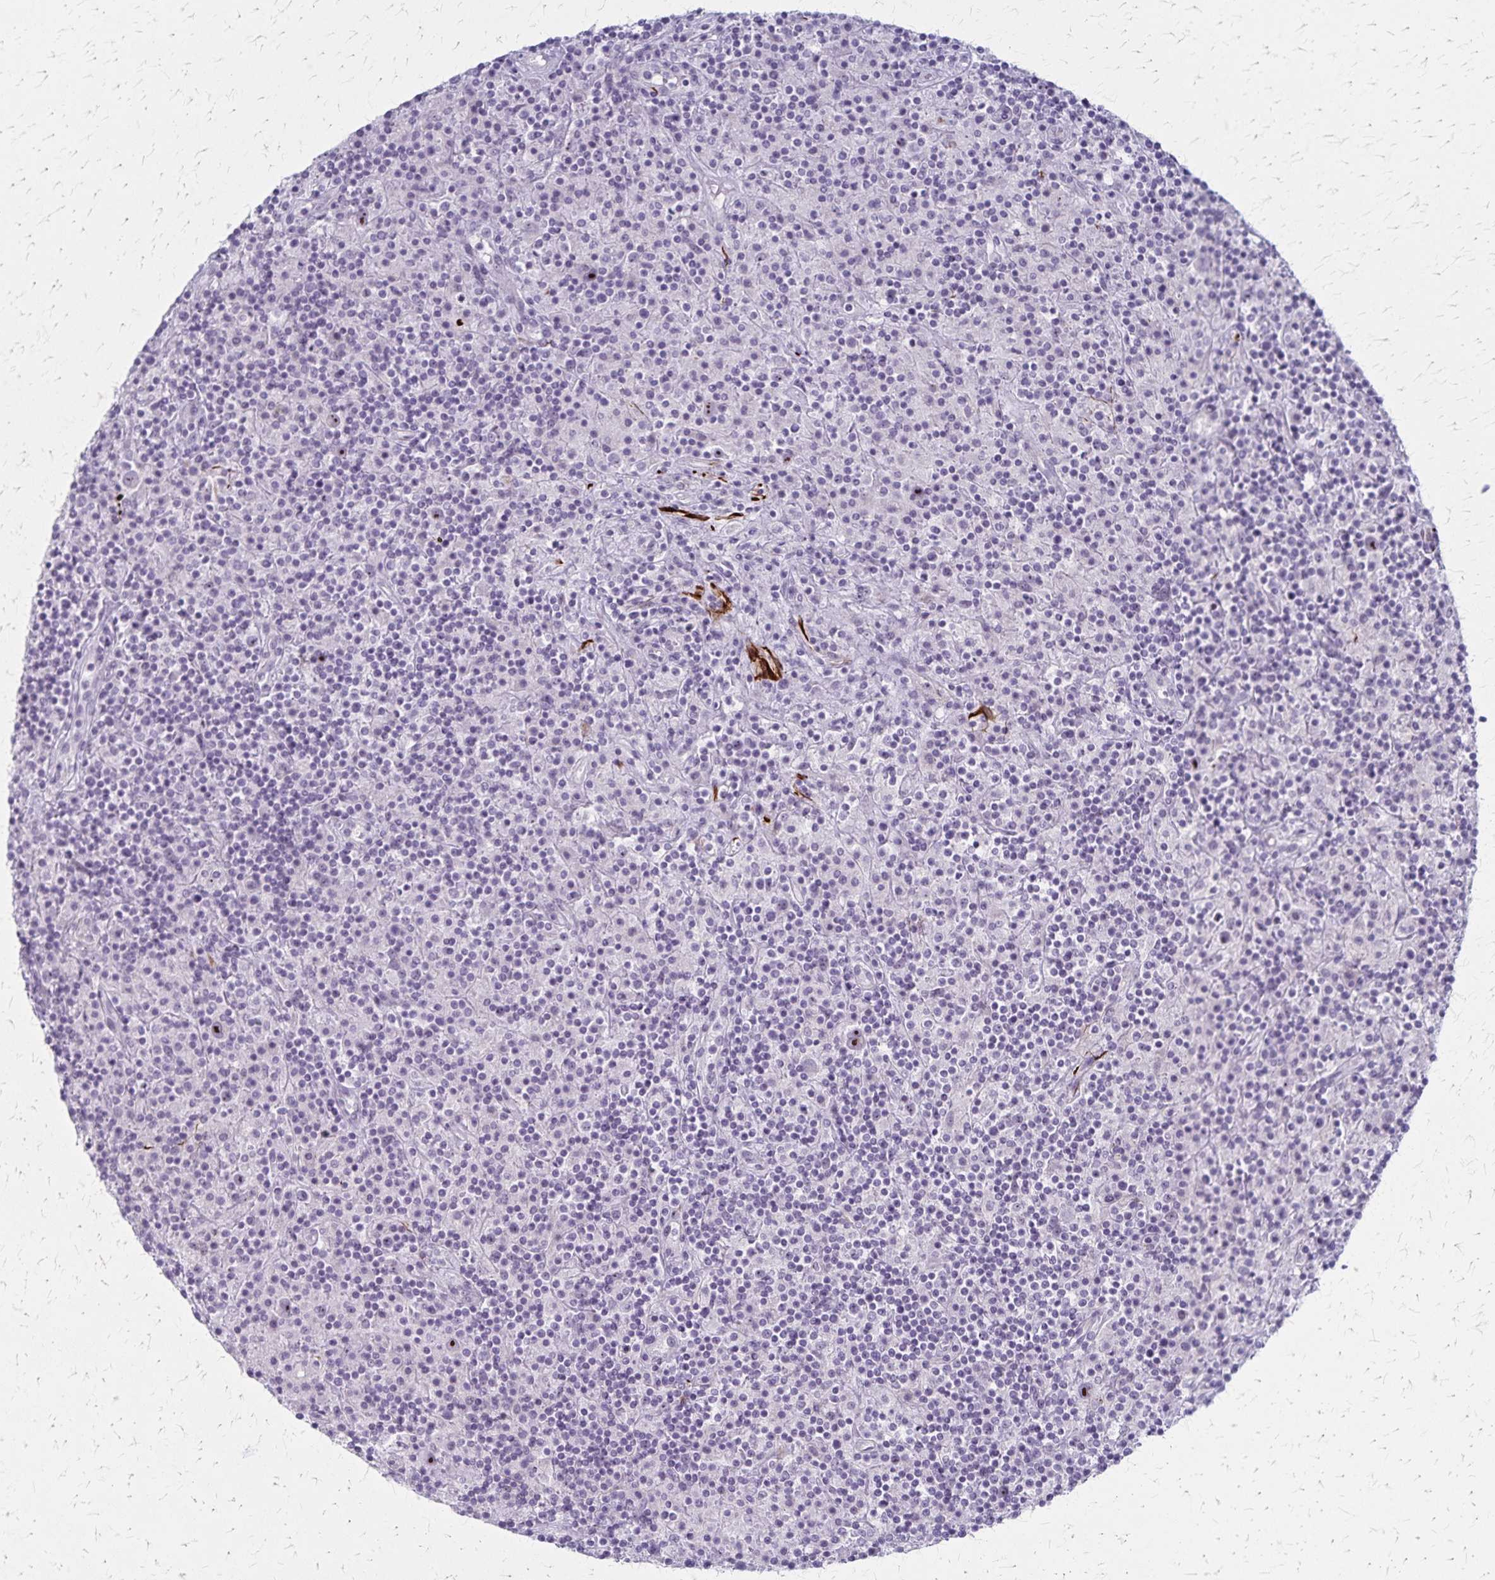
{"staining": {"intensity": "moderate", "quantity": "25%-75%", "location": "nuclear"}, "tissue": "lymphoma", "cell_type": "Tumor cells", "image_type": "cancer", "snomed": [{"axis": "morphology", "description": "Hodgkin's disease, NOS"}, {"axis": "topography", "description": "Lymph node"}], "caption": "A high-resolution photomicrograph shows IHC staining of Hodgkin's disease, which shows moderate nuclear positivity in about 25%-75% of tumor cells.", "gene": "DLK2", "patient": {"sex": "male", "age": 70}}